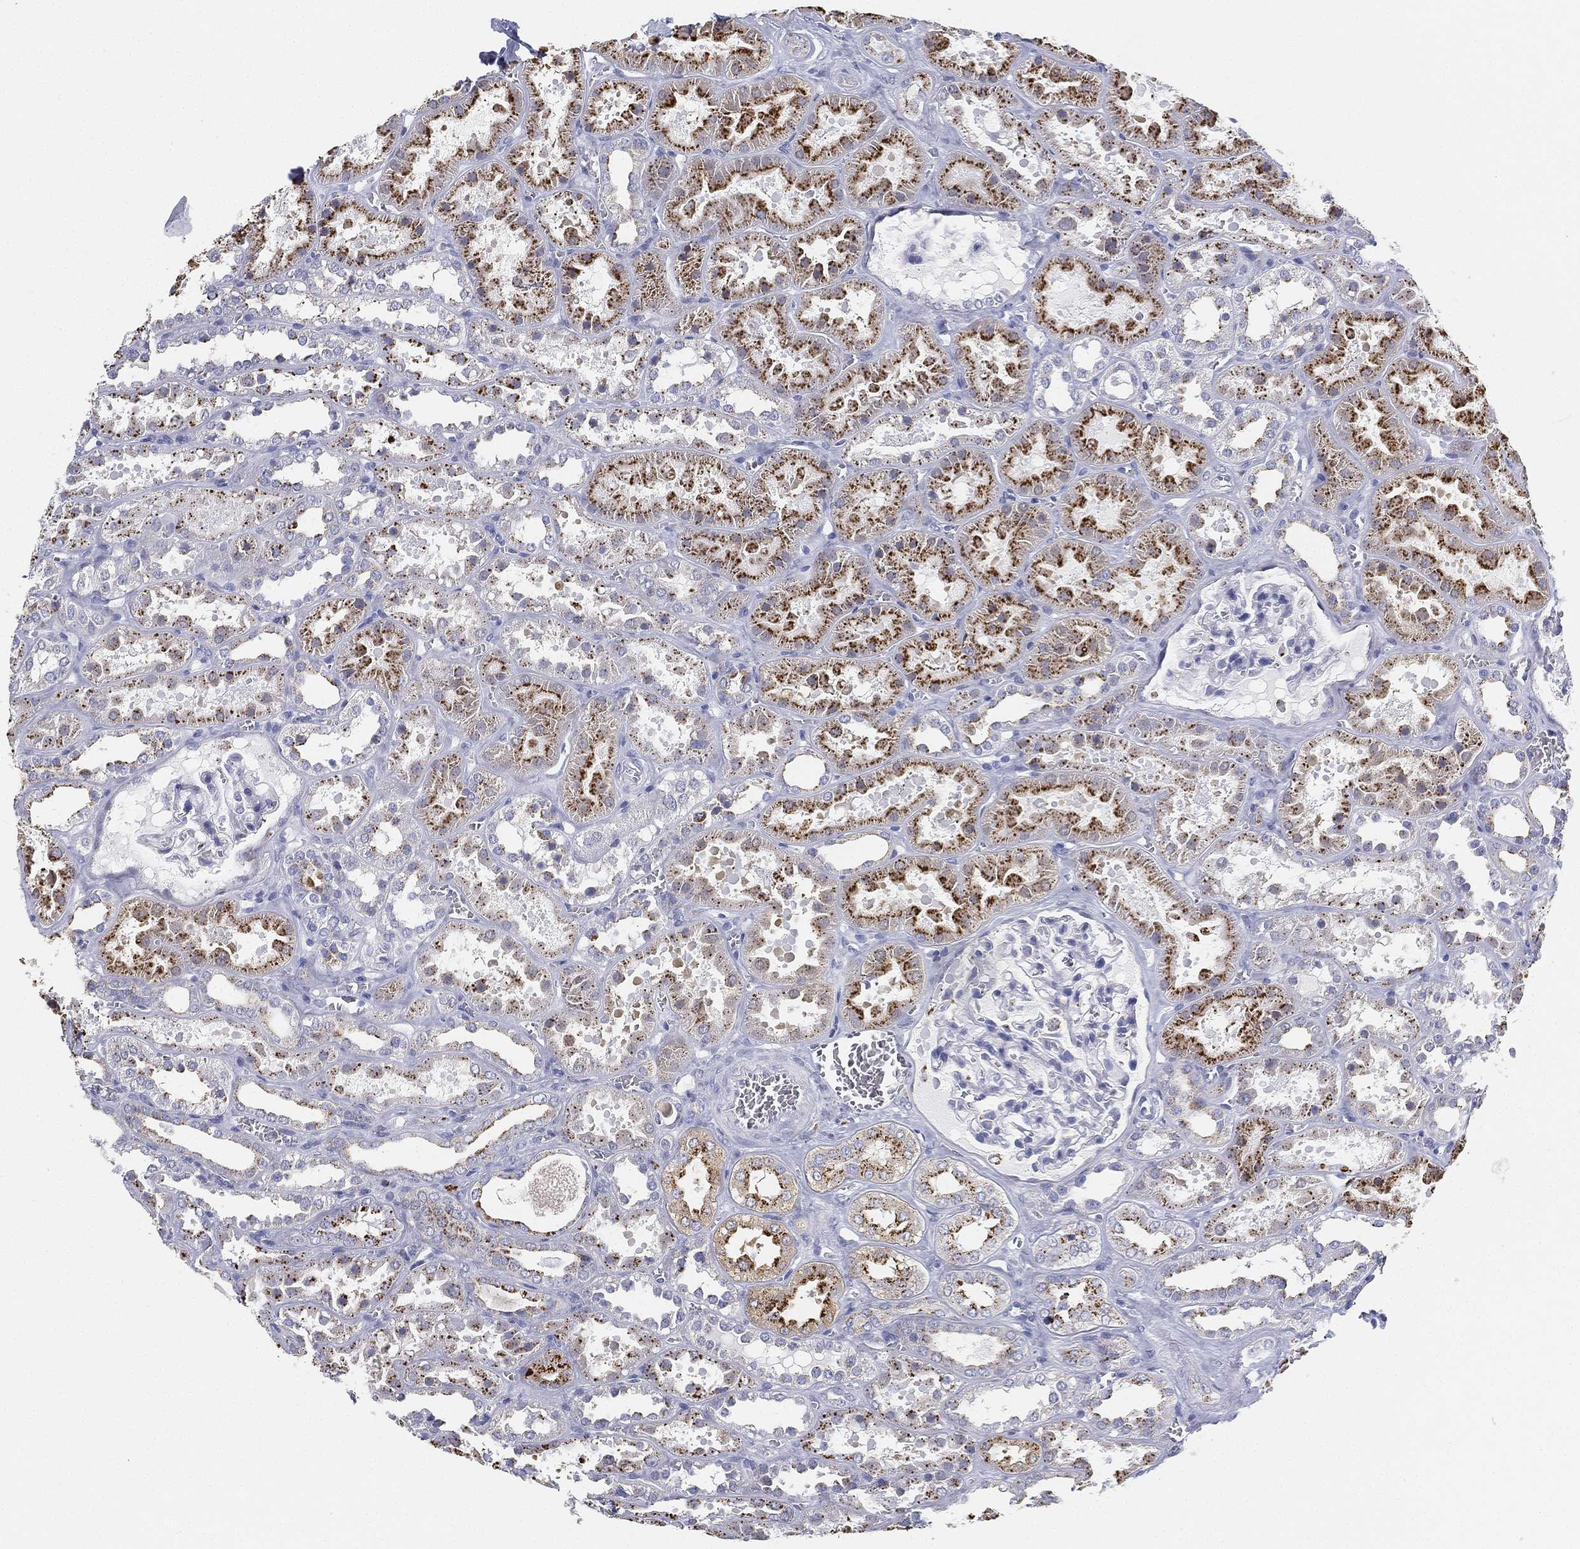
{"staining": {"intensity": "negative", "quantity": "none", "location": "none"}, "tissue": "kidney", "cell_type": "Cells in glomeruli", "image_type": "normal", "snomed": [{"axis": "morphology", "description": "Normal tissue, NOS"}, {"axis": "topography", "description": "Kidney"}], "caption": "Cells in glomeruli show no significant positivity in unremarkable kidney. The staining was performed using DAB to visualize the protein expression in brown, while the nuclei were stained in blue with hematoxylin (Magnification: 20x).", "gene": "NPC2", "patient": {"sex": "female", "age": 41}}